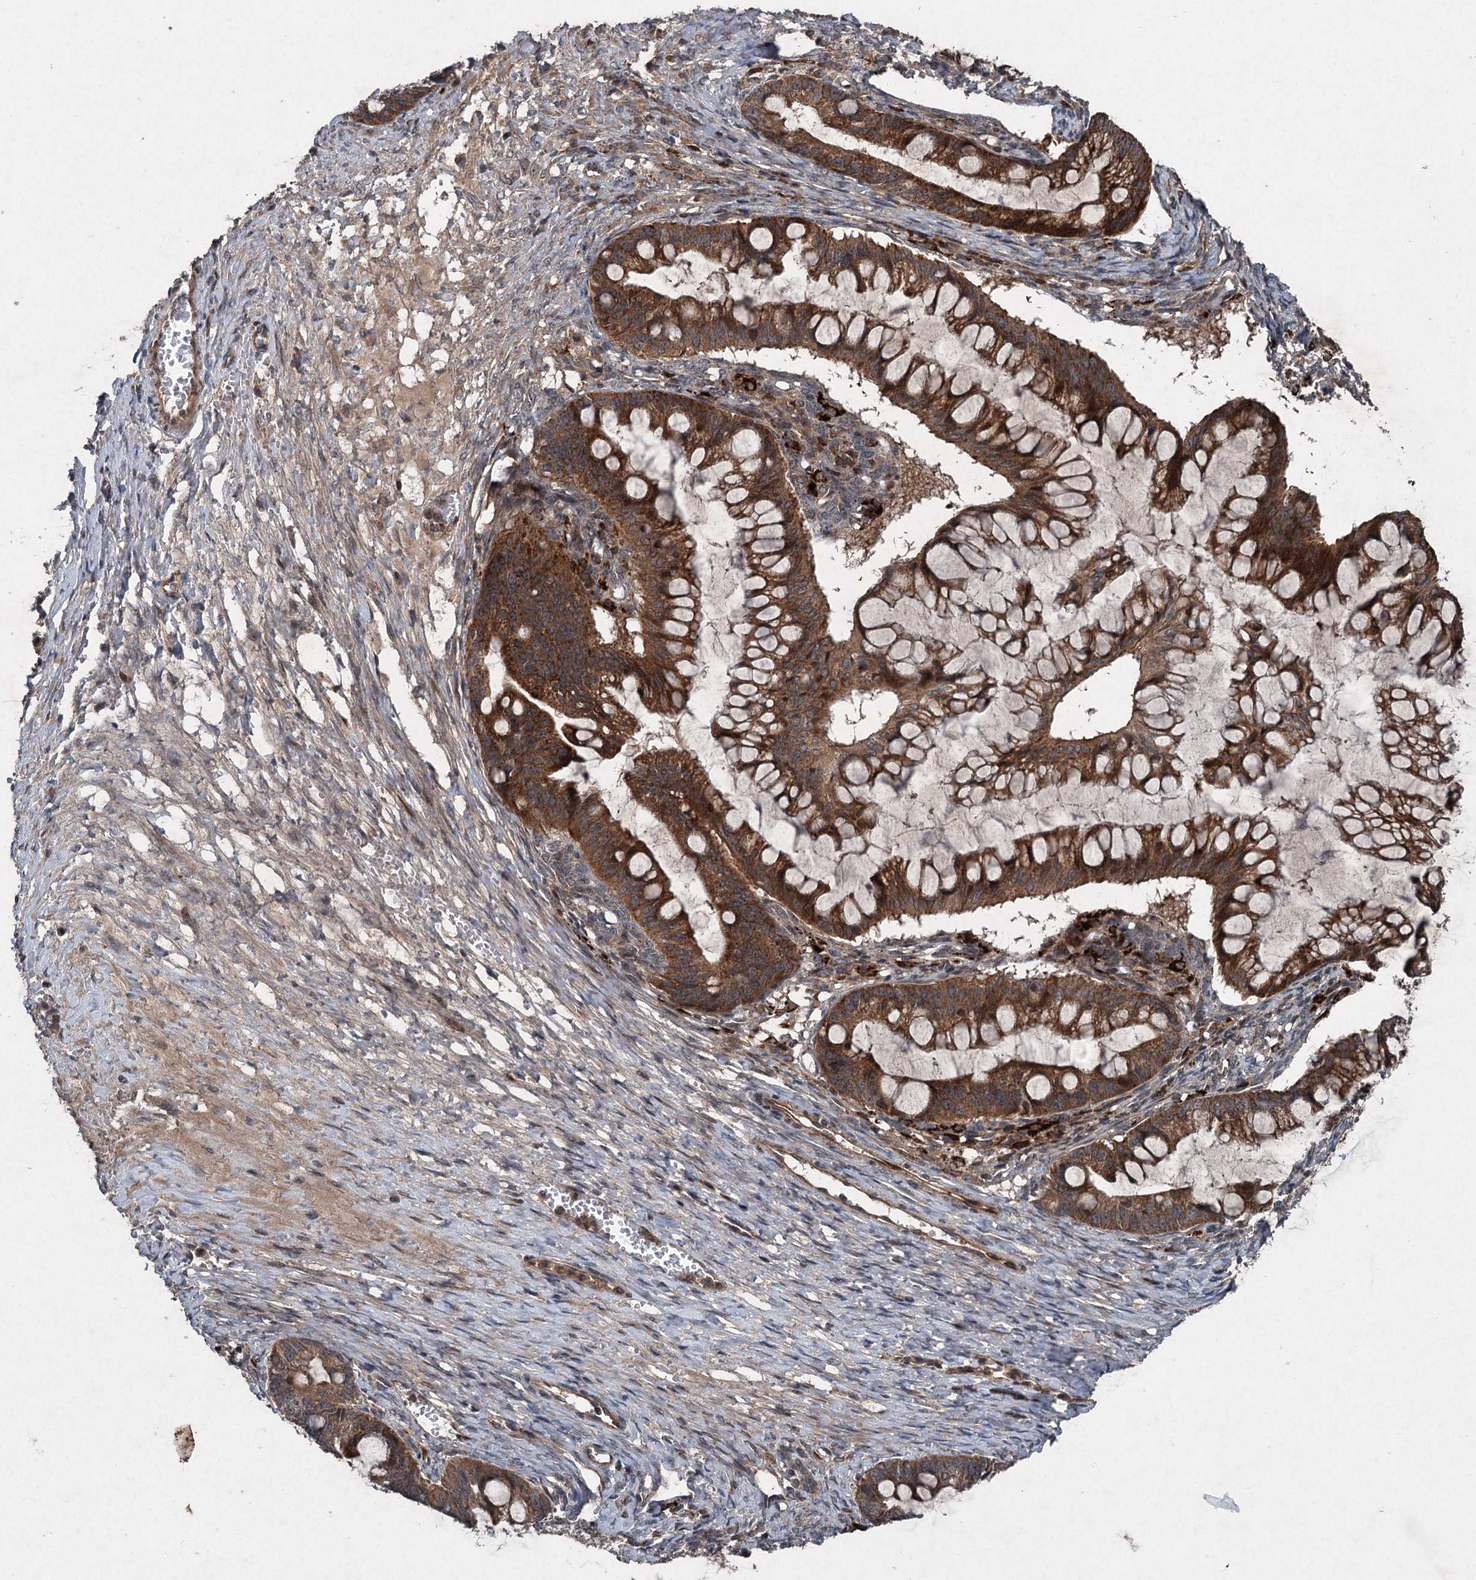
{"staining": {"intensity": "moderate", "quantity": ">75%", "location": "cytoplasmic/membranous"}, "tissue": "ovarian cancer", "cell_type": "Tumor cells", "image_type": "cancer", "snomed": [{"axis": "morphology", "description": "Cystadenocarcinoma, mucinous, NOS"}, {"axis": "topography", "description": "Ovary"}], "caption": "Tumor cells reveal medium levels of moderate cytoplasmic/membranous staining in approximately >75% of cells in human mucinous cystadenocarcinoma (ovarian).", "gene": "ALAS1", "patient": {"sex": "female", "age": 73}}